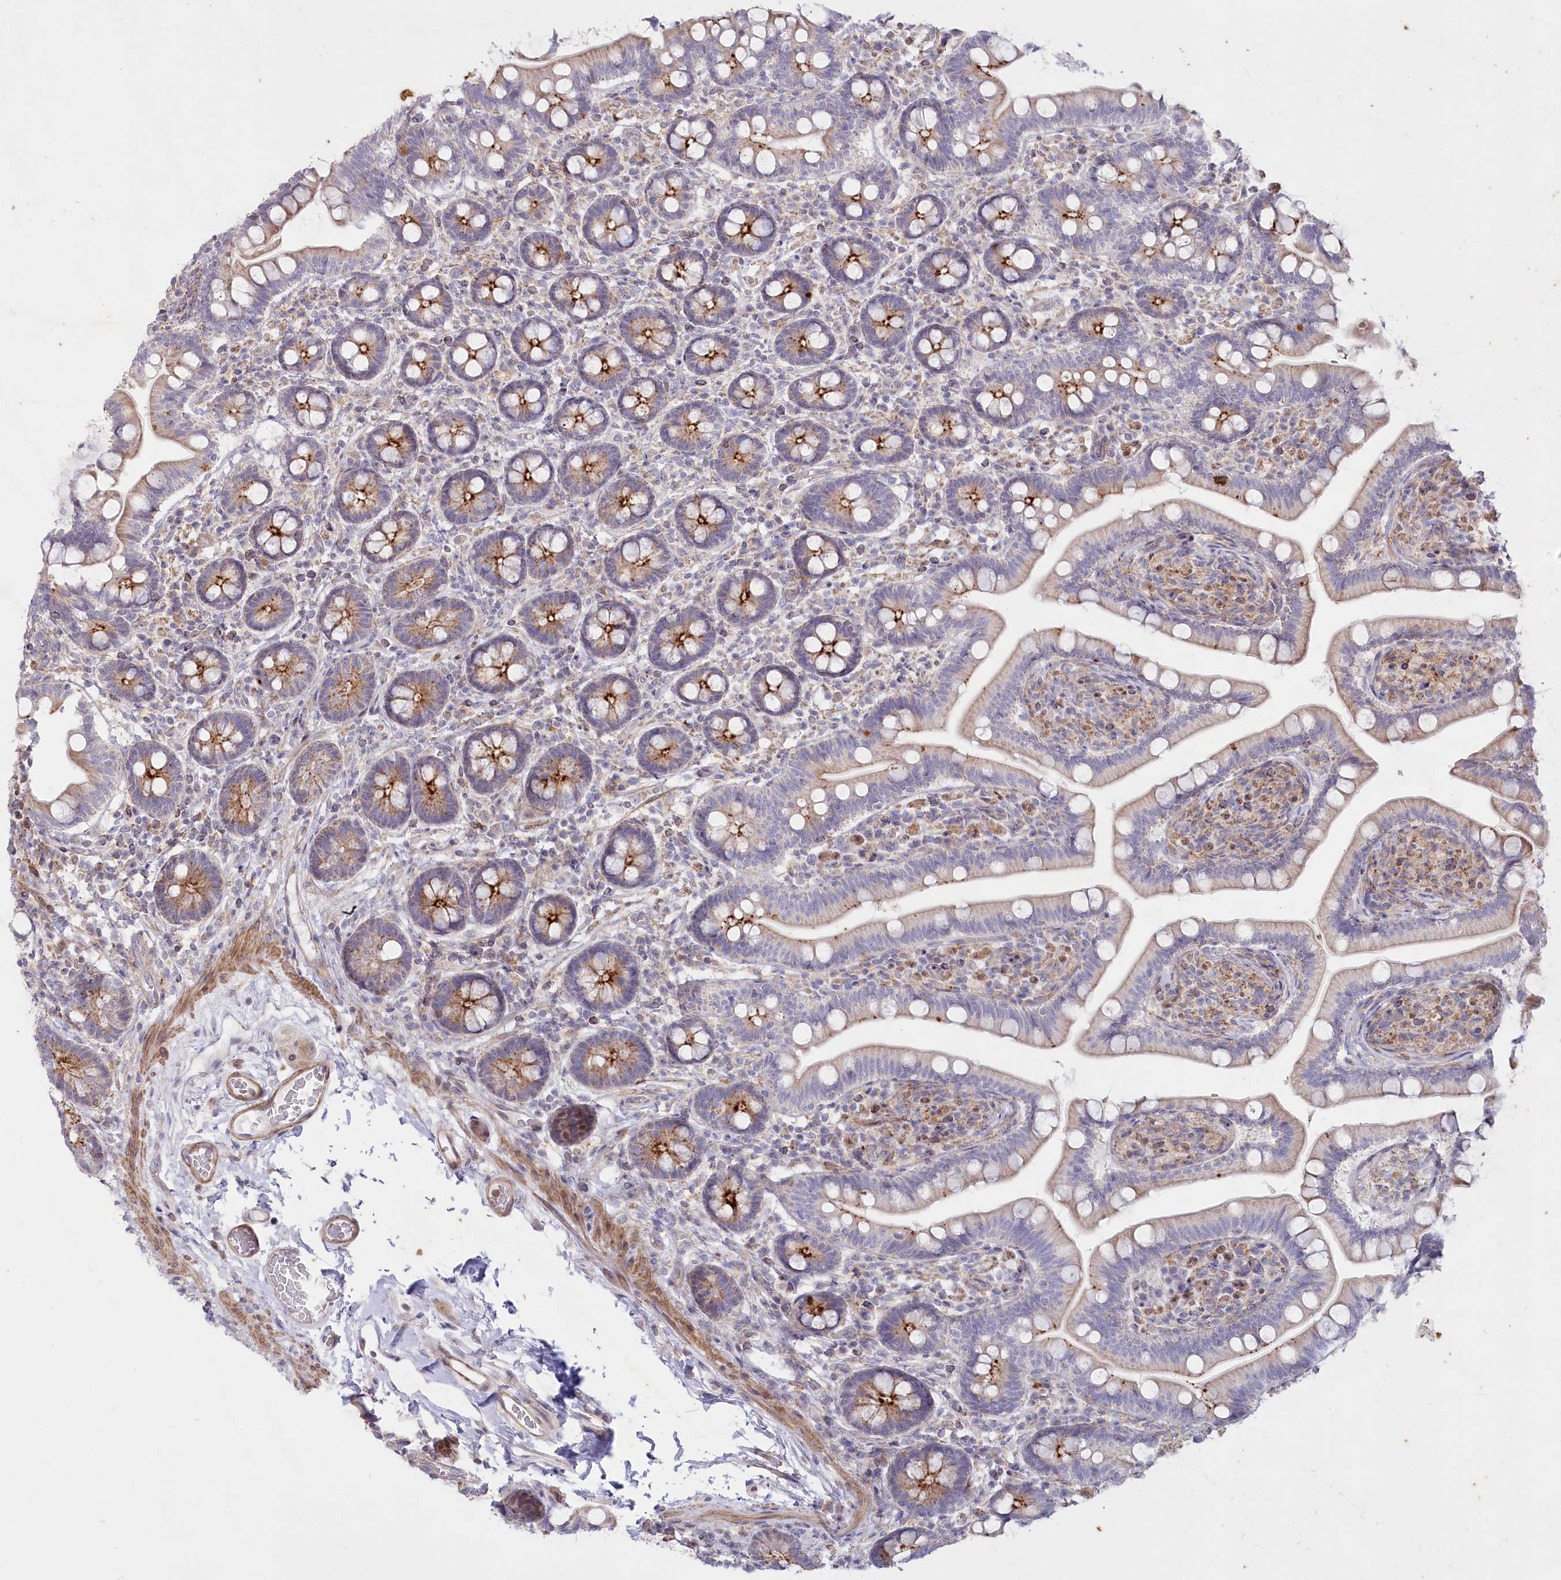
{"staining": {"intensity": "moderate", "quantity": ">75%", "location": "cytoplasmic/membranous"}, "tissue": "small intestine", "cell_type": "Glandular cells", "image_type": "normal", "snomed": [{"axis": "morphology", "description": "Normal tissue, NOS"}, {"axis": "topography", "description": "Small intestine"}], "caption": "Benign small intestine displays moderate cytoplasmic/membranous expression in about >75% of glandular cells.", "gene": "MTG1", "patient": {"sex": "female", "age": 64}}